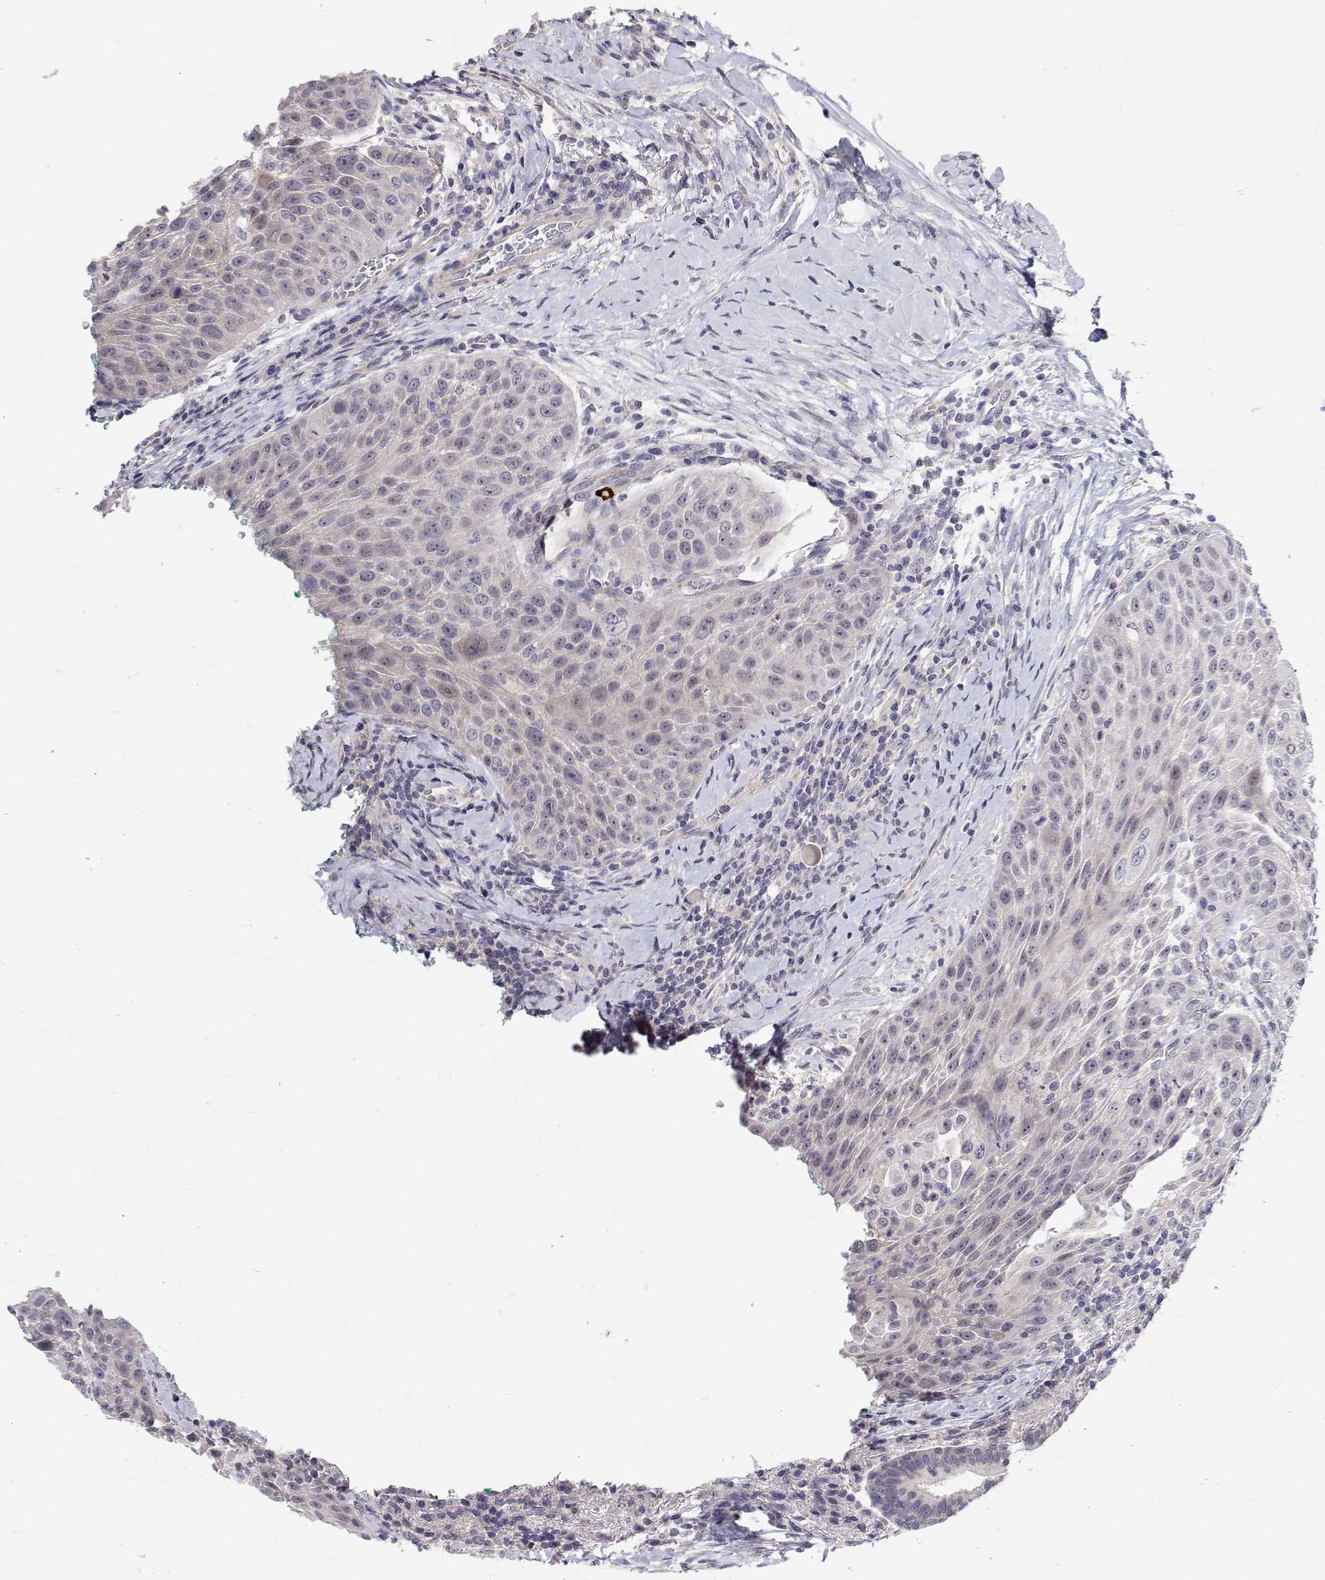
{"staining": {"intensity": "negative", "quantity": "none", "location": "none"}, "tissue": "head and neck cancer", "cell_type": "Tumor cells", "image_type": "cancer", "snomed": [{"axis": "morphology", "description": "Squamous cell carcinoma, NOS"}, {"axis": "topography", "description": "Head-Neck"}], "caption": "The image reveals no significant staining in tumor cells of head and neck squamous cell carcinoma.", "gene": "MYPN", "patient": {"sex": "male", "age": 69}}